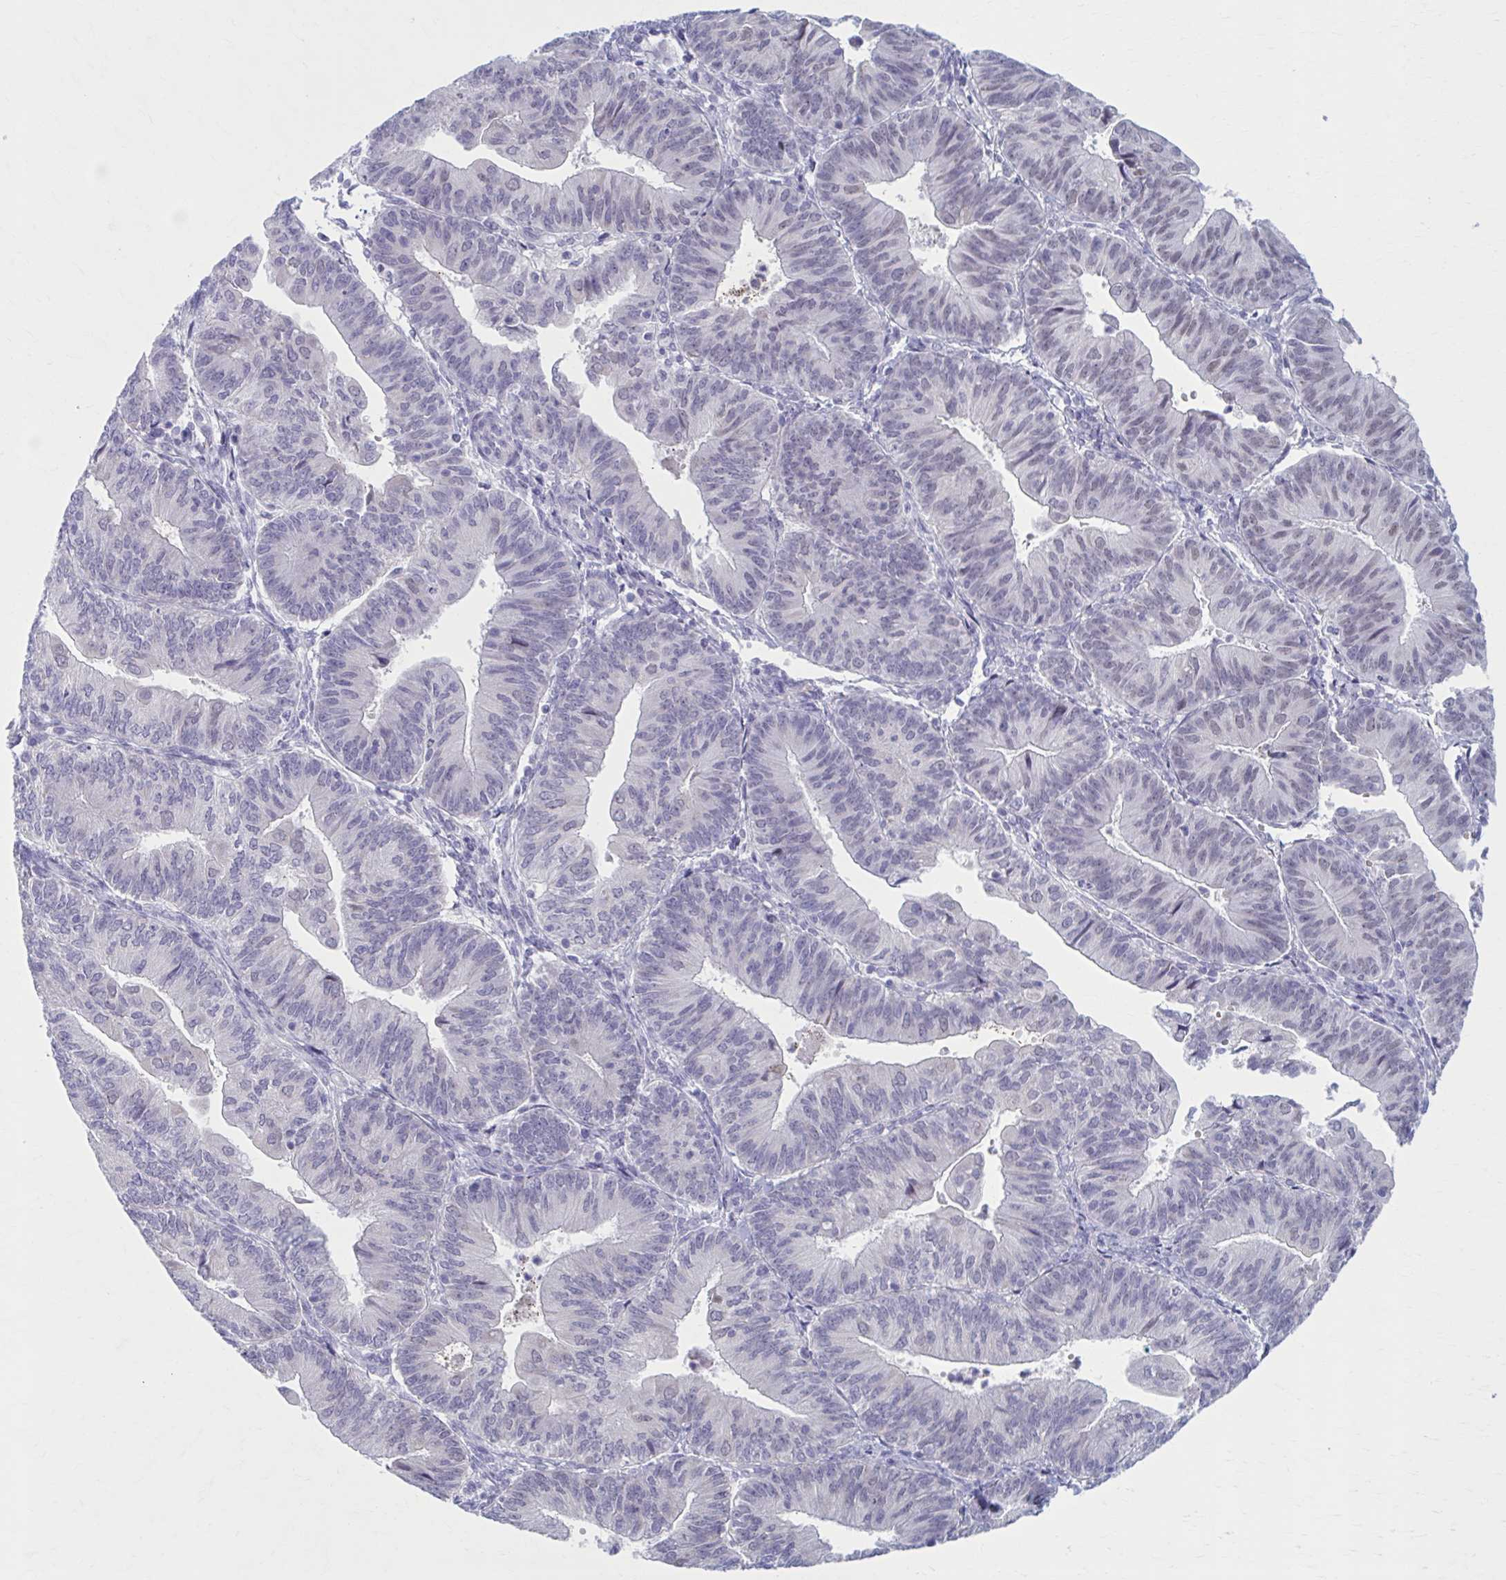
{"staining": {"intensity": "weak", "quantity": "25%-75%", "location": "nuclear"}, "tissue": "endometrial cancer", "cell_type": "Tumor cells", "image_type": "cancer", "snomed": [{"axis": "morphology", "description": "Adenocarcinoma, NOS"}, {"axis": "topography", "description": "Endometrium"}], "caption": "Immunohistochemistry of human endometrial cancer (adenocarcinoma) displays low levels of weak nuclear staining in approximately 25%-75% of tumor cells.", "gene": "CCDC105", "patient": {"sex": "female", "age": 65}}